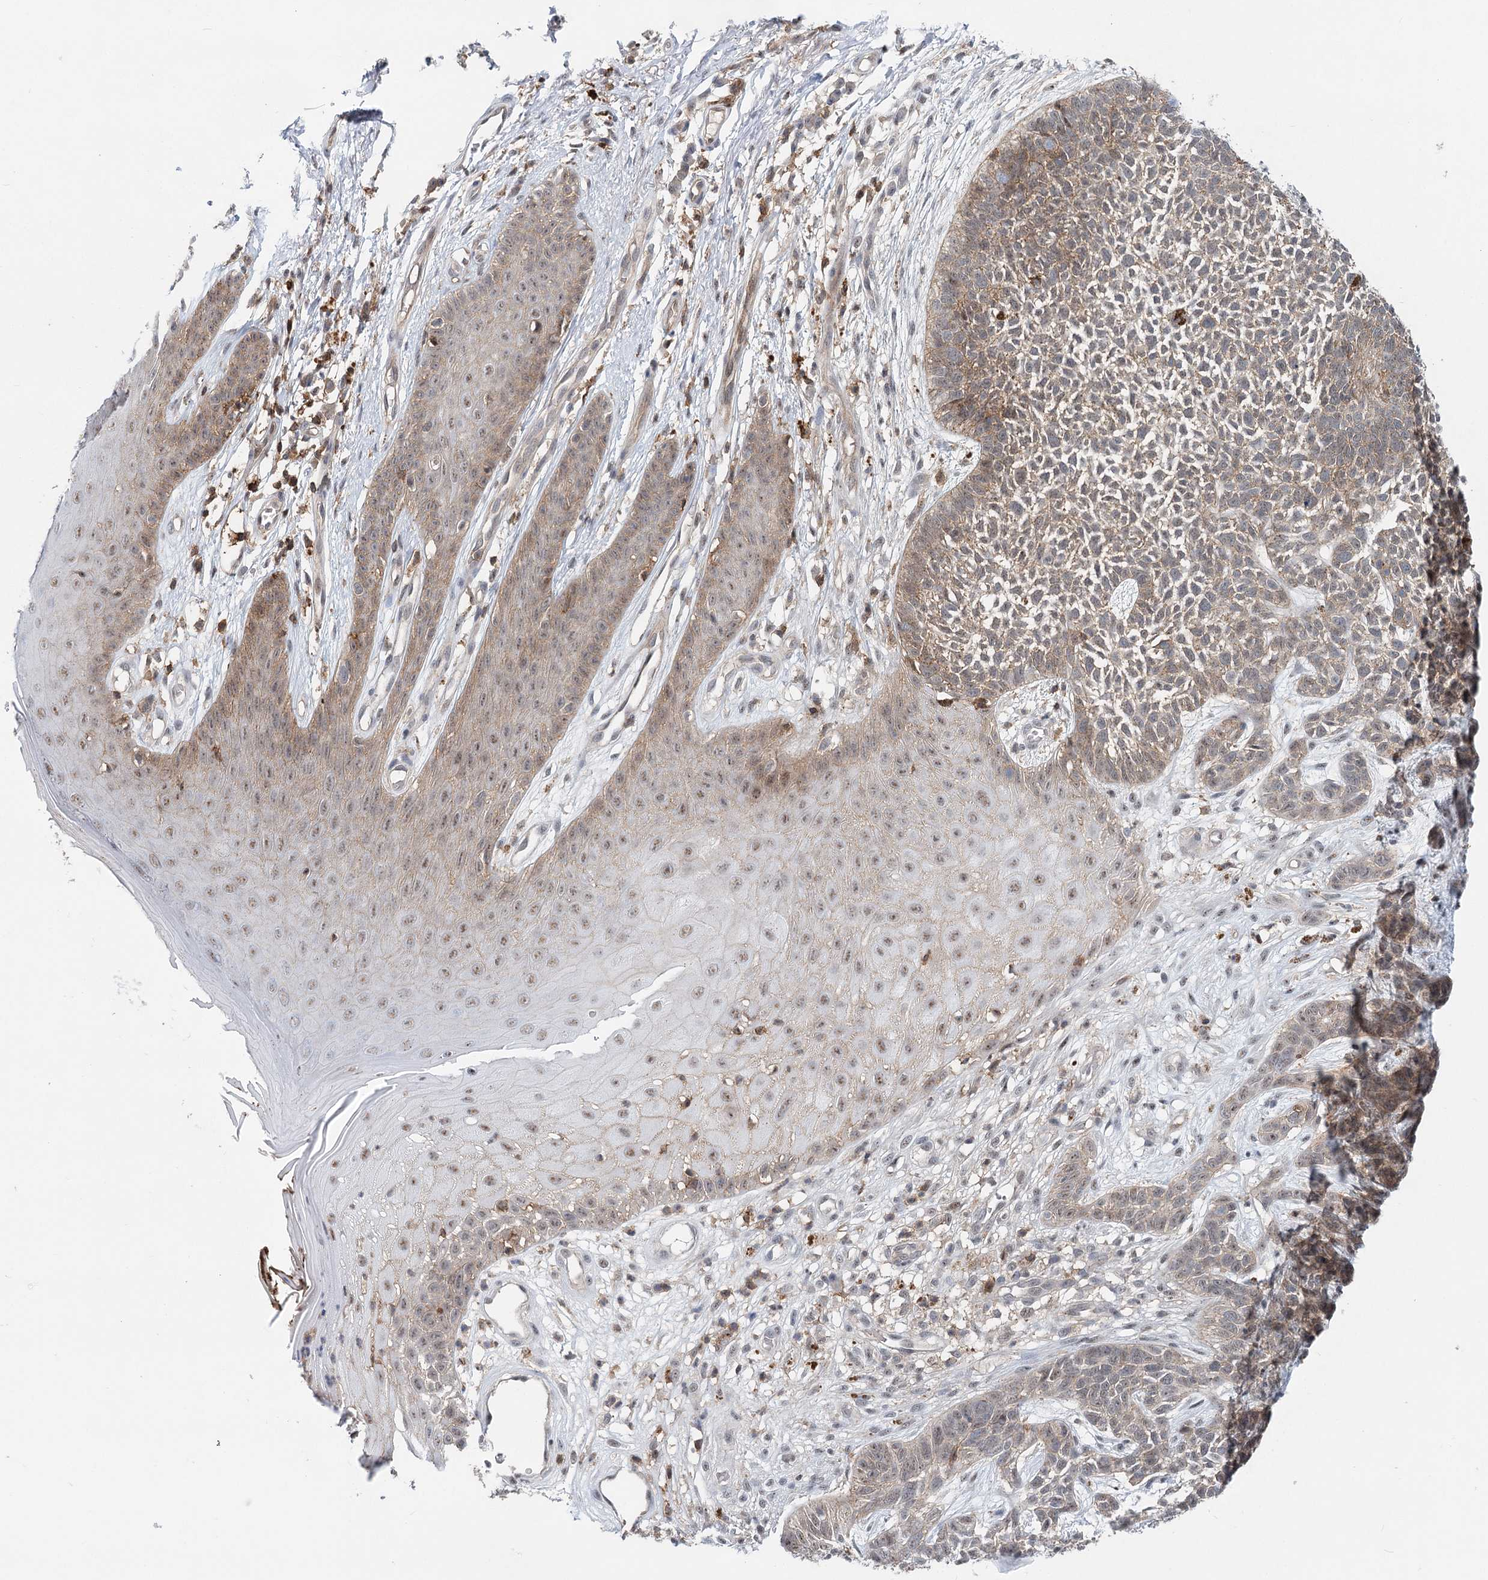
{"staining": {"intensity": "weak", "quantity": ">75%", "location": "cytoplasmic/membranous"}, "tissue": "skin cancer", "cell_type": "Tumor cells", "image_type": "cancer", "snomed": [{"axis": "morphology", "description": "Basal cell carcinoma"}, {"axis": "topography", "description": "Skin"}], "caption": "Basal cell carcinoma (skin) stained for a protein (brown) exhibits weak cytoplasmic/membranous positive positivity in approximately >75% of tumor cells.", "gene": "CDC42SE2", "patient": {"sex": "female", "age": 84}}